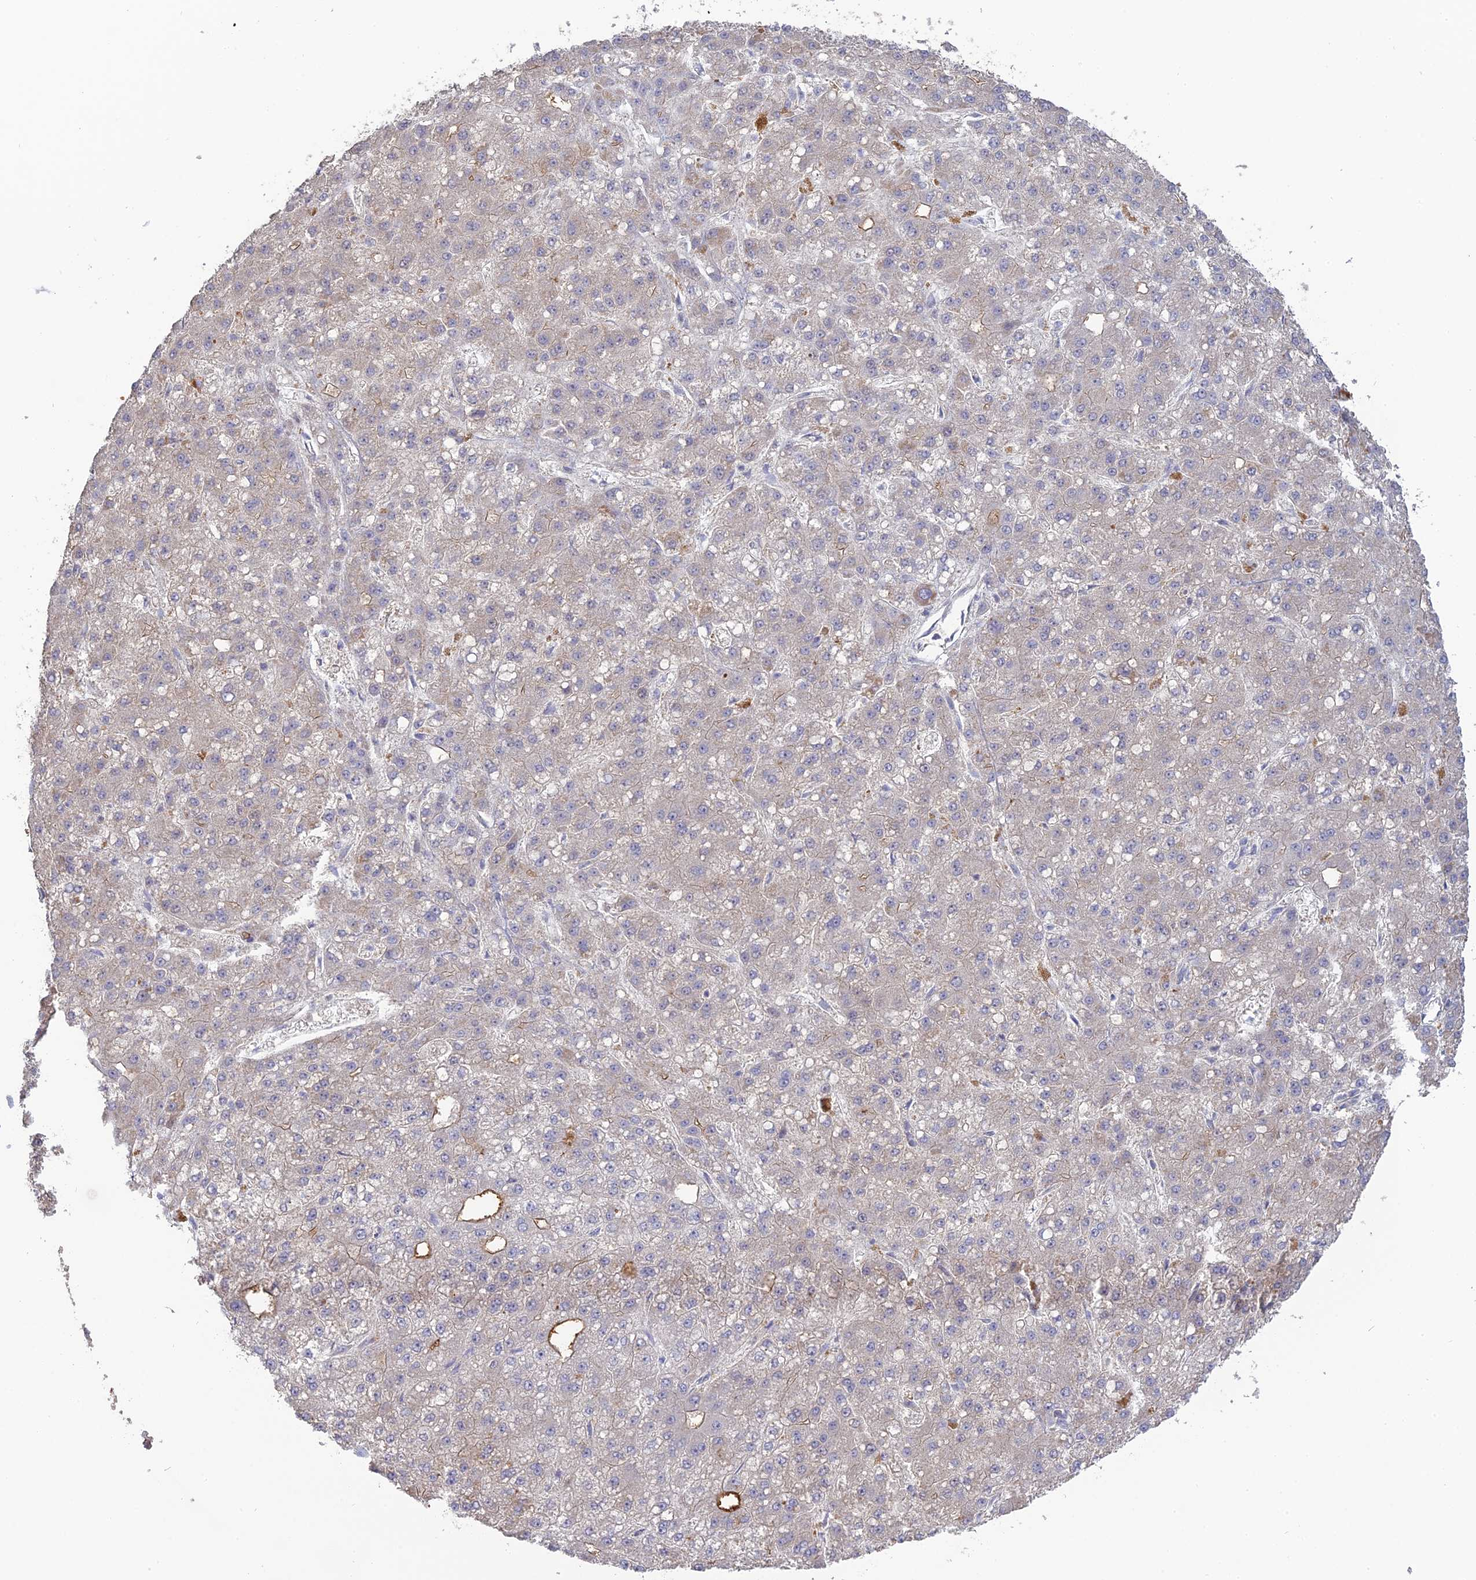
{"staining": {"intensity": "moderate", "quantity": "<25%", "location": "cytoplasmic/membranous"}, "tissue": "liver cancer", "cell_type": "Tumor cells", "image_type": "cancer", "snomed": [{"axis": "morphology", "description": "Carcinoma, Hepatocellular, NOS"}, {"axis": "topography", "description": "Liver"}], "caption": "There is low levels of moderate cytoplasmic/membranous expression in tumor cells of liver hepatocellular carcinoma, as demonstrated by immunohistochemical staining (brown color).", "gene": "SFT2D2", "patient": {"sex": "male", "age": 67}}